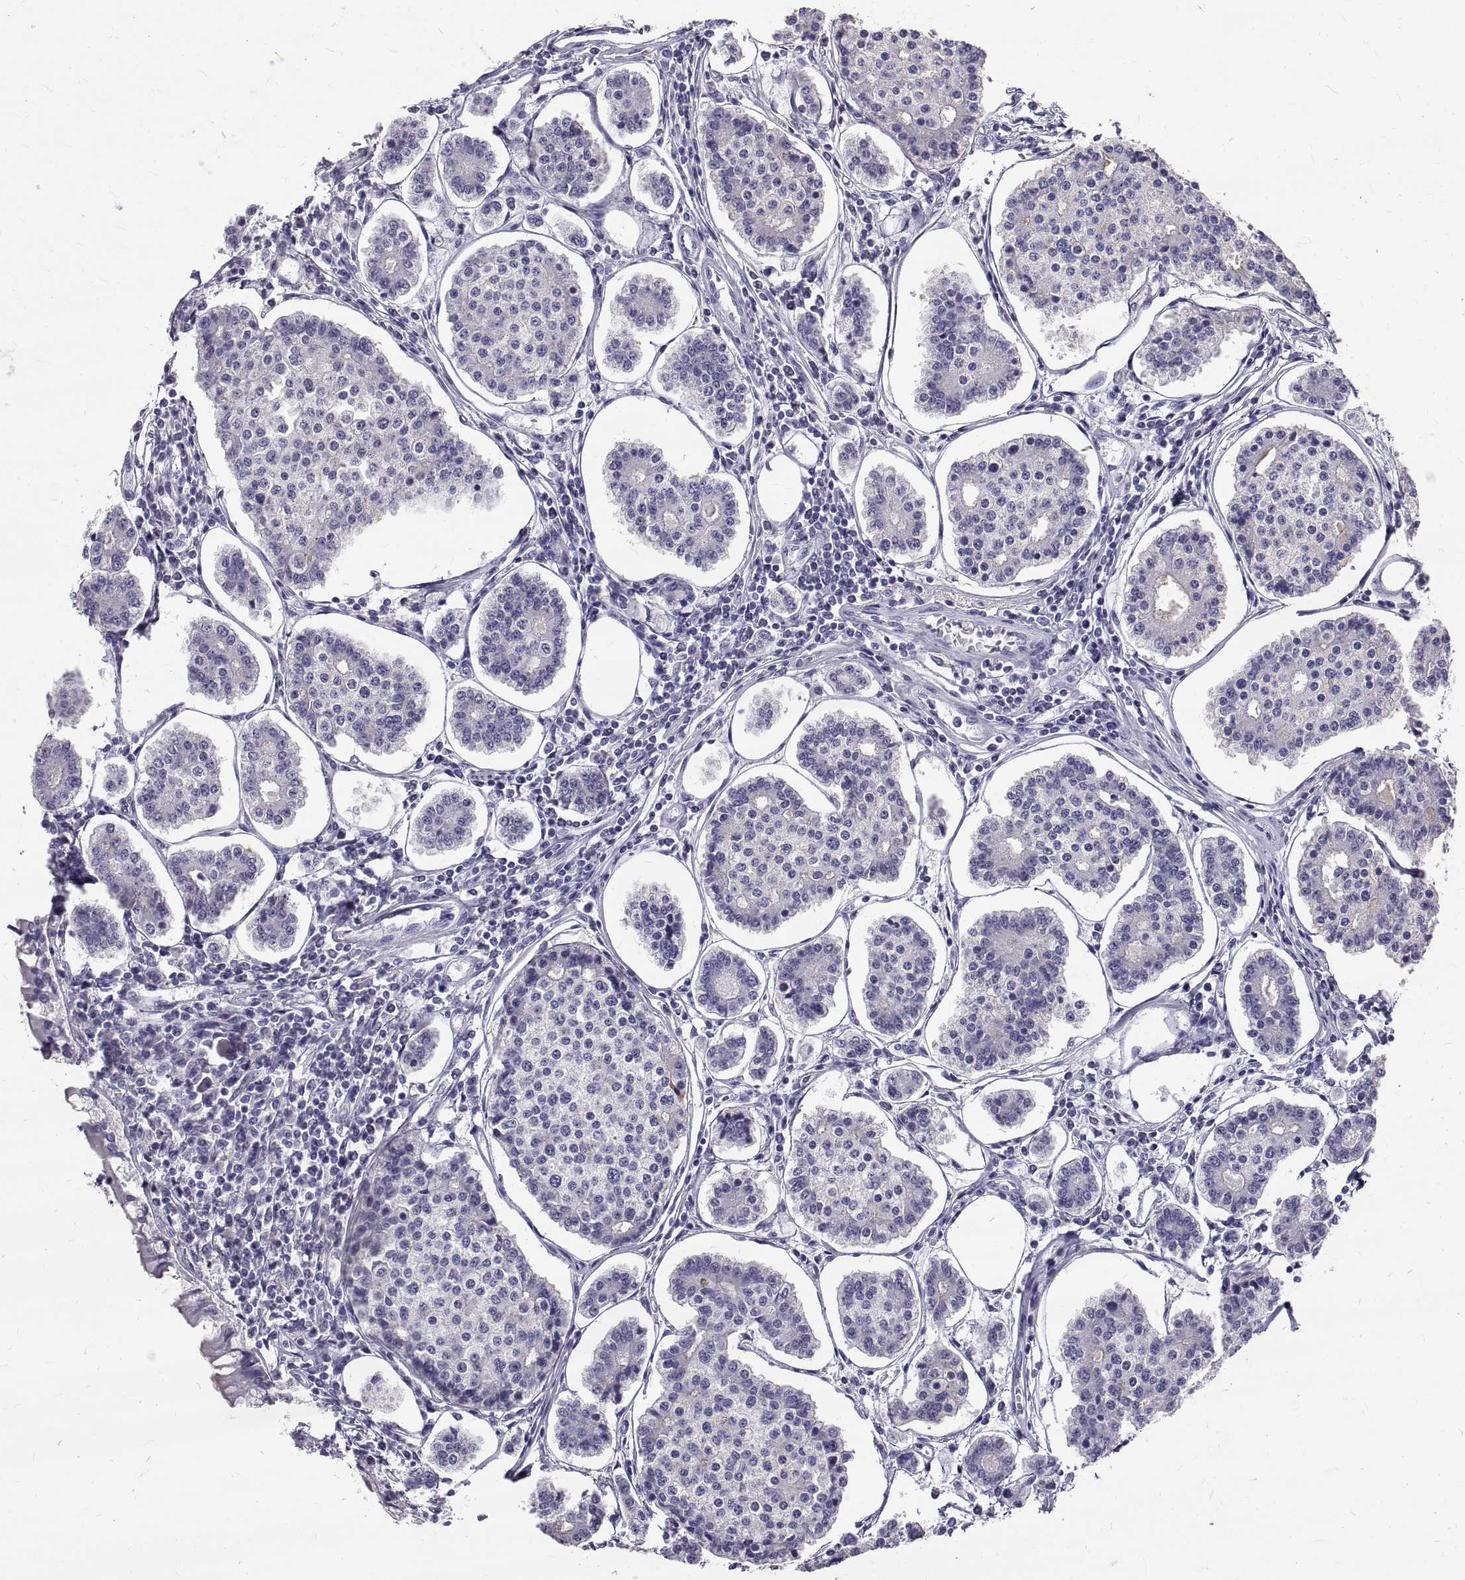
{"staining": {"intensity": "negative", "quantity": "none", "location": "none"}, "tissue": "carcinoid", "cell_type": "Tumor cells", "image_type": "cancer", "snomed": [{"axis": "morphology", "description": "Carcinoid, malignant, NOS"}, {"axis": "topography", "description": "Small intestine"}], "caption": "Immunohistochemistry of human carcinoid (malignant) exhibits no positivity in tumor cells.", "gene": "GNG12", "patient": {"sex": "female", "age": 65}}